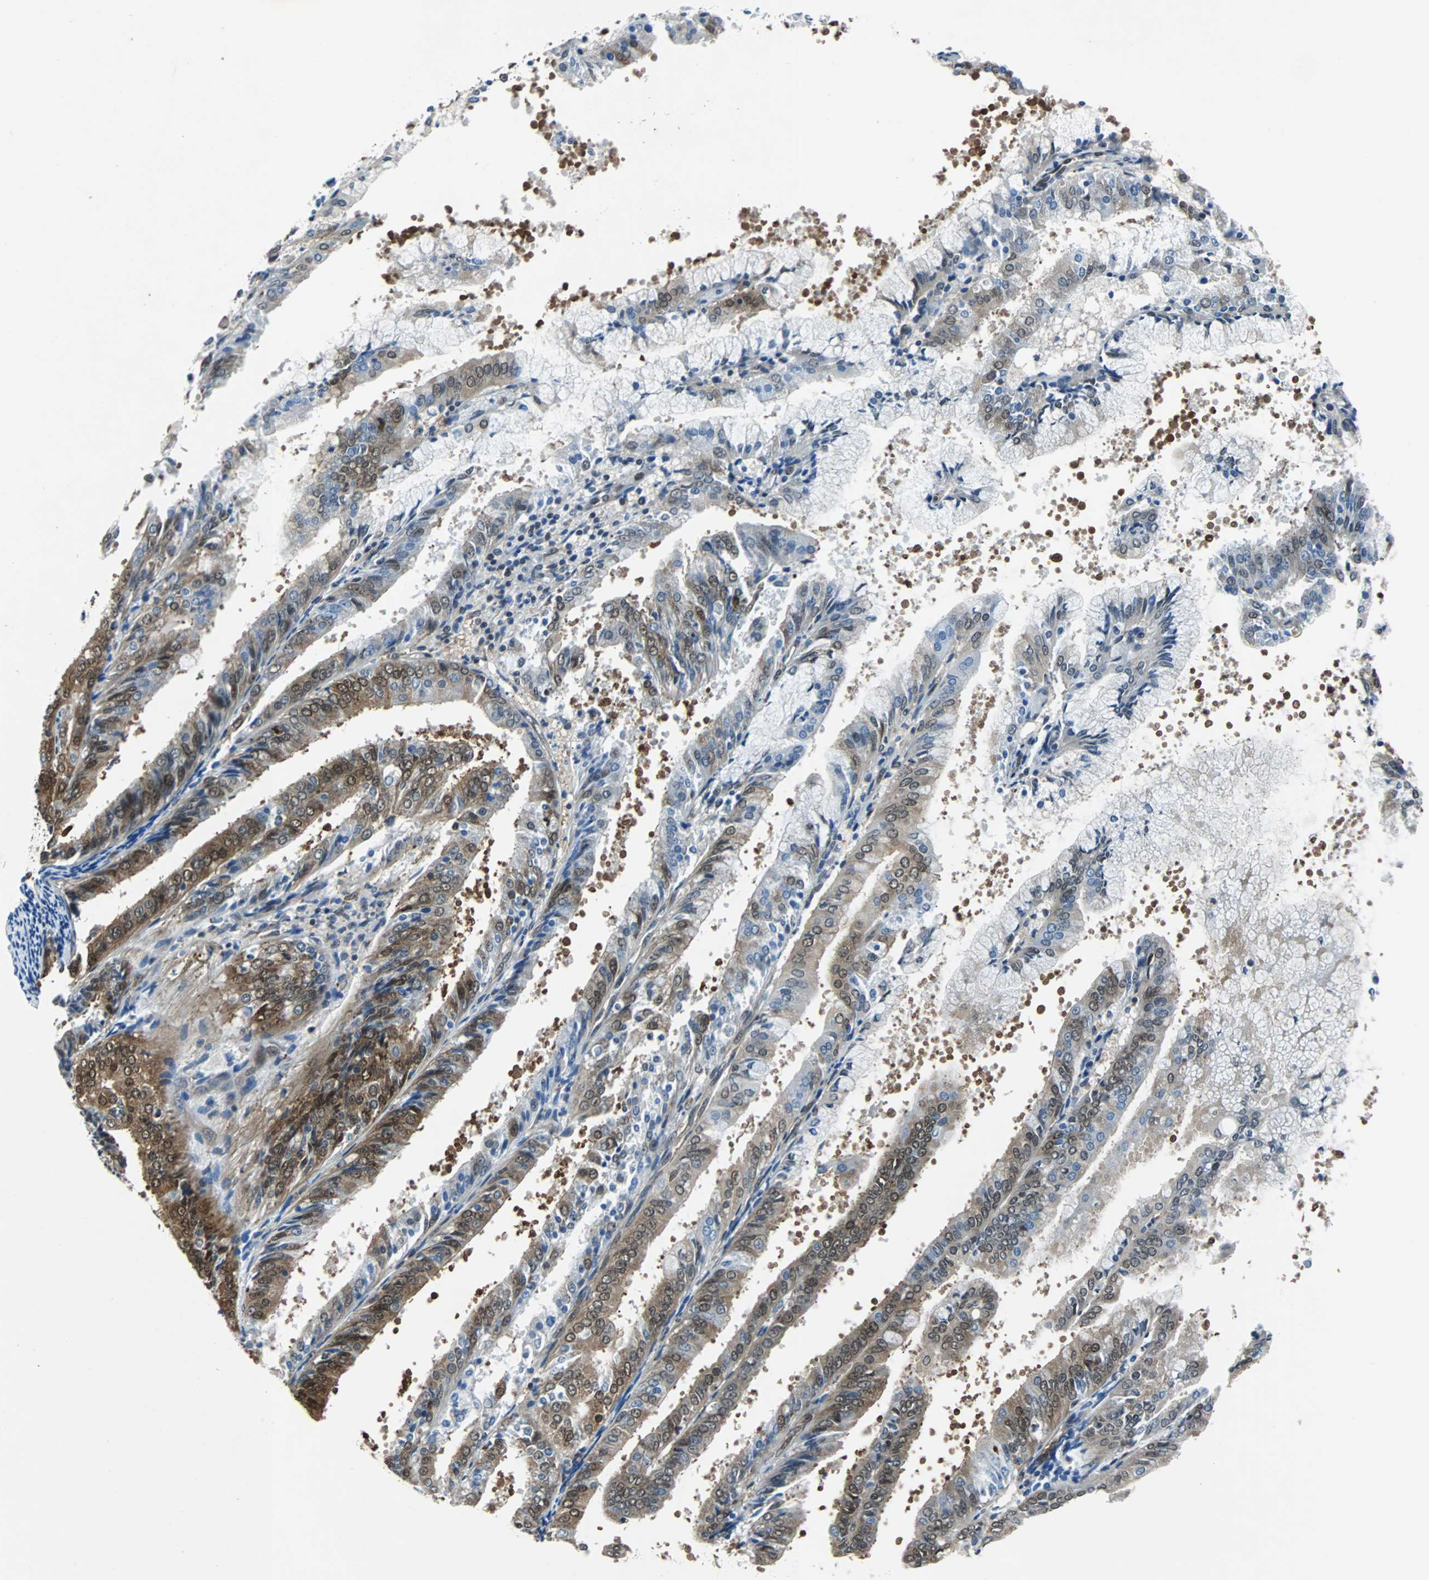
{"staining": {"intensity": "moderate", "quantity": "25%-75%", "location": "cytoplasmic/membranous,nuclear"}, "tissue": "endometrial cancer", "cell_type": "Tumor cells", "image_type": "cancer", "snomed": [{"axis": "morphology", "description": "Adenocarcinoma, NOS"}, {"axis": "topography", "description": "Endometrium"}], "caption": "IHC (DAB (3,3'-diaminobenzidine)) staining of human endometrial cancer reveals moderate cytoplasmic/membranous and nuclear protein staining in about 25%-75% of tumor cells.", "gene": "MAP2K6", "patient": {"sex": "female", "age": 63}}